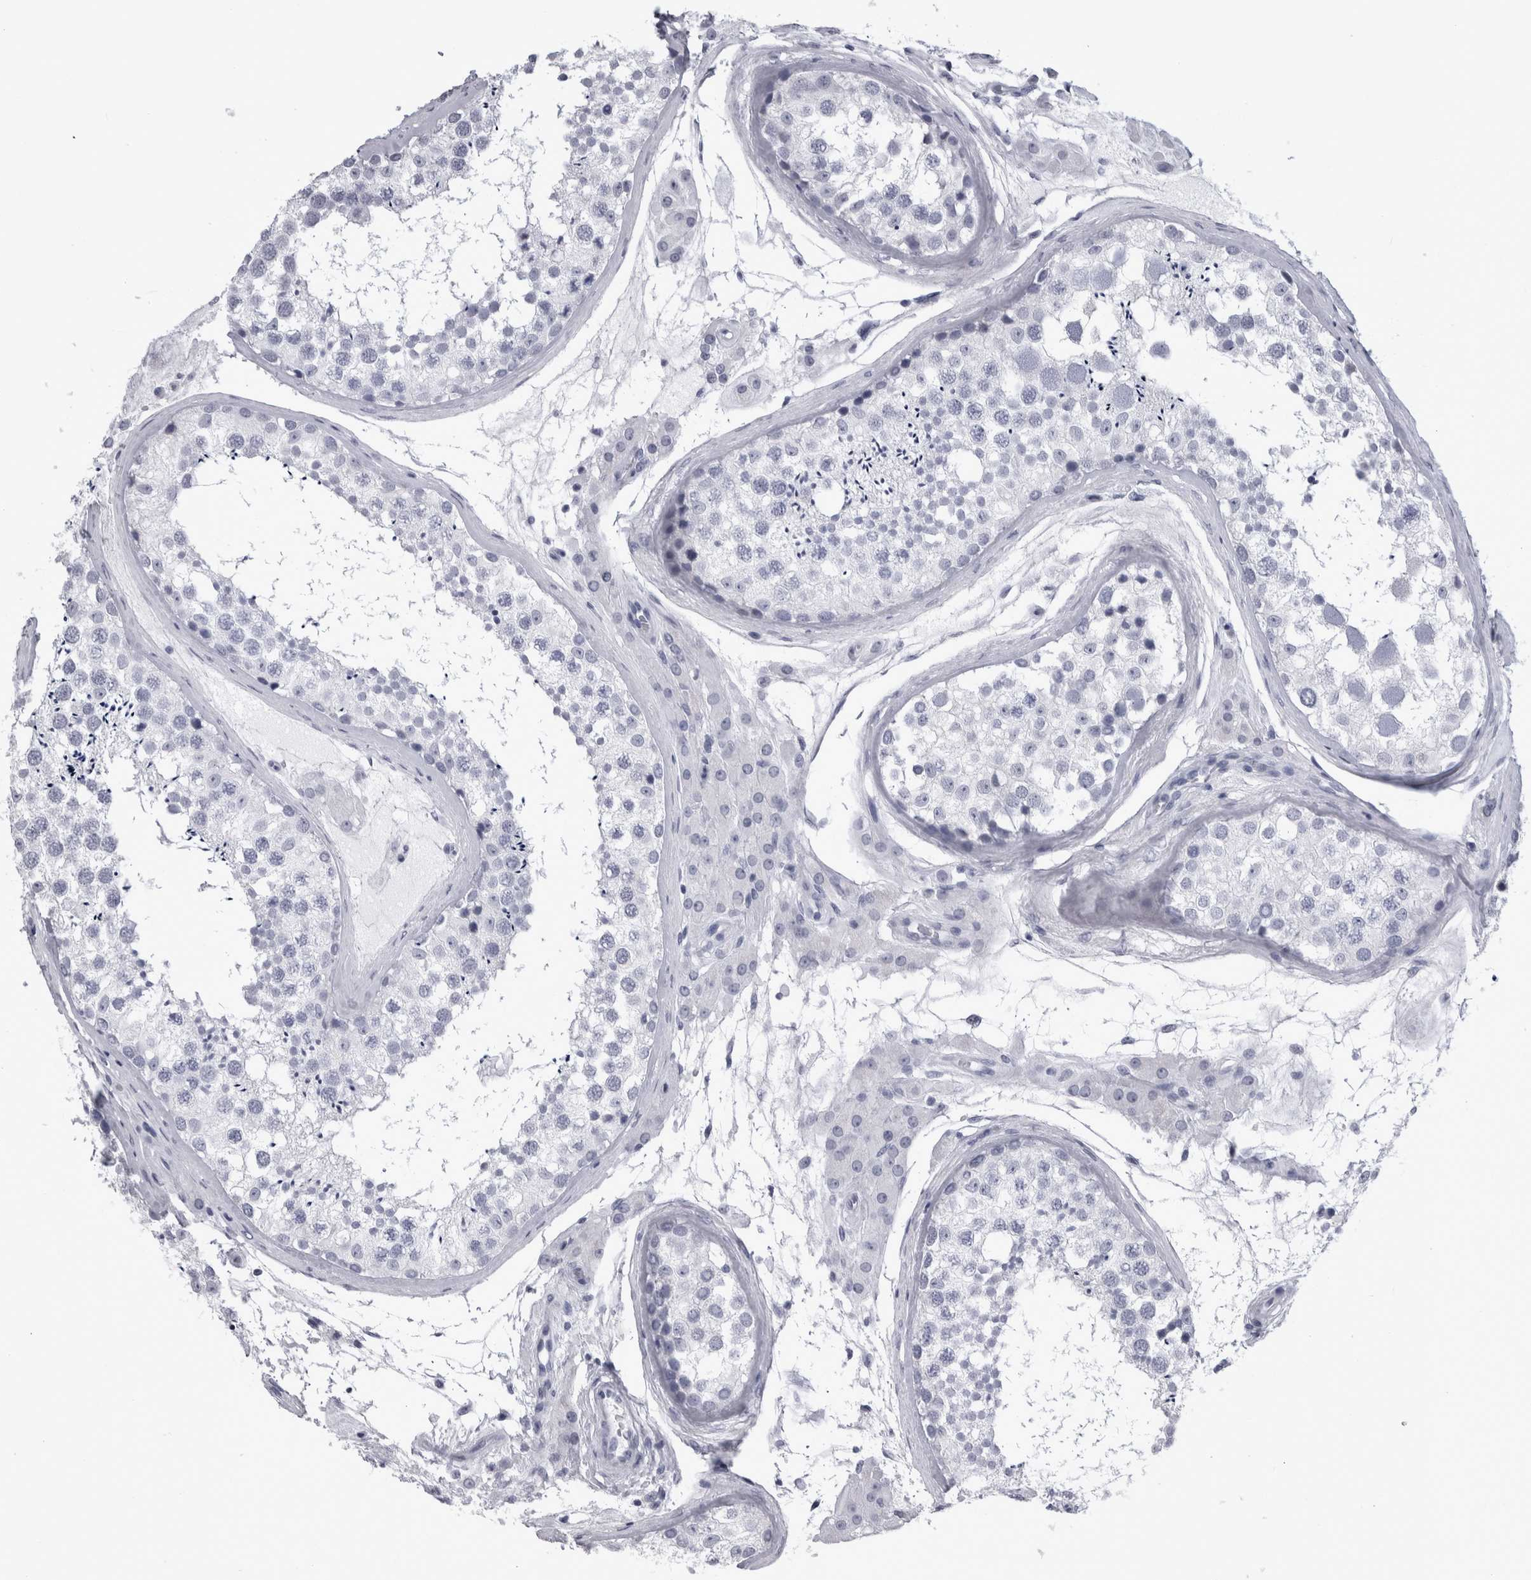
{"staining": {"intensity": "negative", "quantity": "none", "location": "none"}, "tissue": "testis", "cell_type": "Cells in seminiferous ducts", "image_type": "normal", "snomed": [{"axis": "morphology", "description": "Normal tissue, NOS"}, {"axis": "topography", "description": "Testis"}], "caption": "This photomicrograph is of unremarkable testis stained with IHC to label a protein in brown with the nuclei are counter-stained blue. There is no expression in cells in seminiferous ducts. (Stains: DAB (3,3'-diaminobenzidine) immunohistochemistry with hematoxylin counter stain, Microscopy: brightfield microscopy at high magnification).", "gene": "ALDH8A1", "patient": {"sex": "male", "age": 46}}